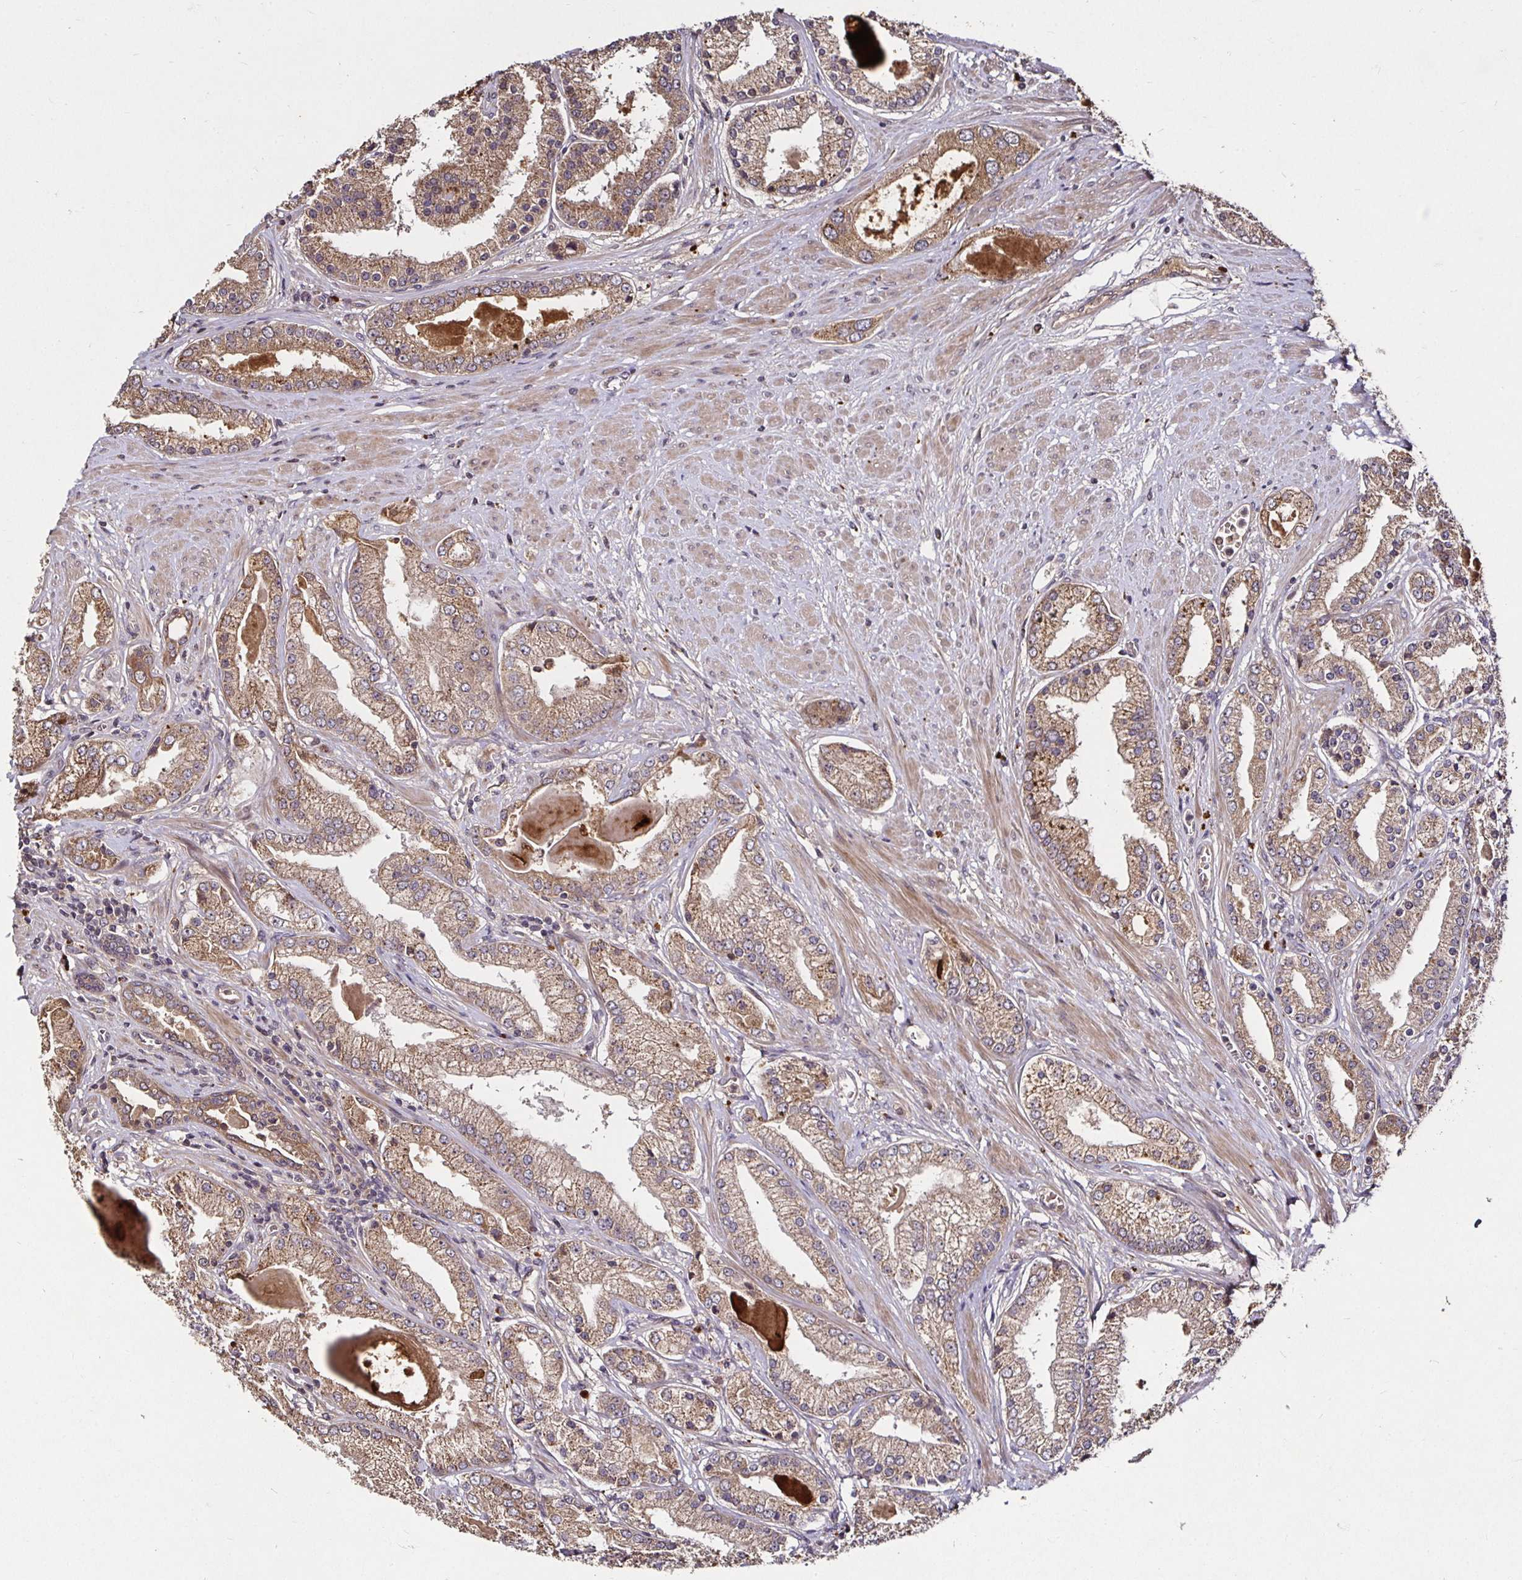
{"staining": {"intensity": "moderate", "quantity": ">75%", "location": "cytoplasmic/membranous"}, "tissue": "prostate cancer", "cell_type": "Tumor cells", "image_type": "cancer", "snomed": [{"axis": "morphology", "description": "Adenocarcinoma, High grade"}, {"axis": "topography", "description": "Prostate"}], "caption": "Protein analysis of prostate adenocarcinoma (high-grade) tissue reveals moderate cytoplasmic/membranous positivity in approximately >75% of tumor cells.", "gene": "SMYD3", "patient": {"sex": "male", "age": 67}}